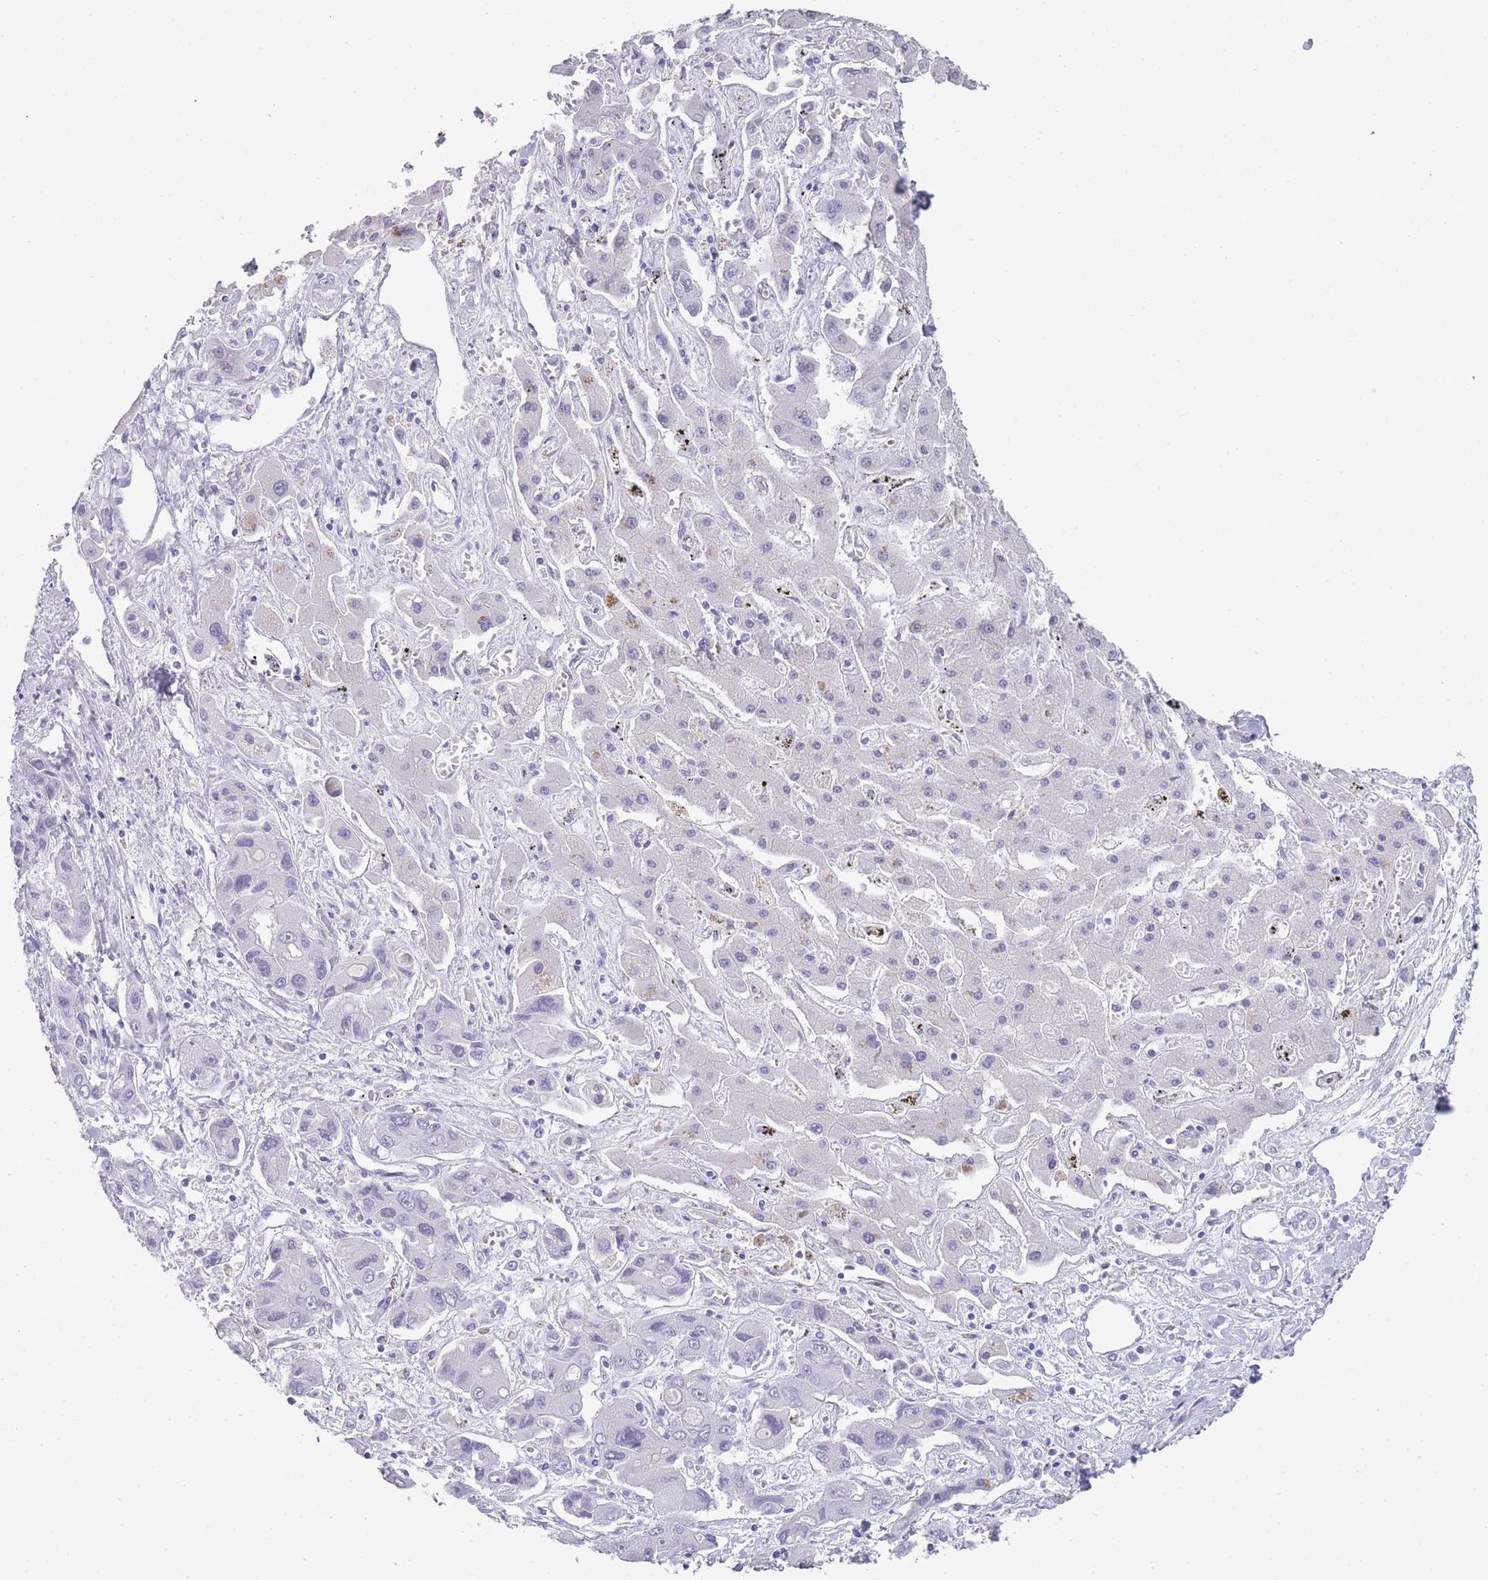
{"staining": {"intensity": "negative", "quantity": "none", "location": "none"}, "tissue": "liver cancer", "cell_type": "Tumor cells", "image_type": "cancer", "snomed": [{"axis": "morphology", "description": "Cholangiocarcinoma"}, {"axis": "topography", "description": "Liver"}], "caption": "This photomicrograph is of liver cancer stained with immunohistochemistry to label a protein in brown with the nuclei are counter-stained blue. There is no positivity in tumor cells.", "gene": "TCP11", "patient": {"sex": "male", "age": 67}}